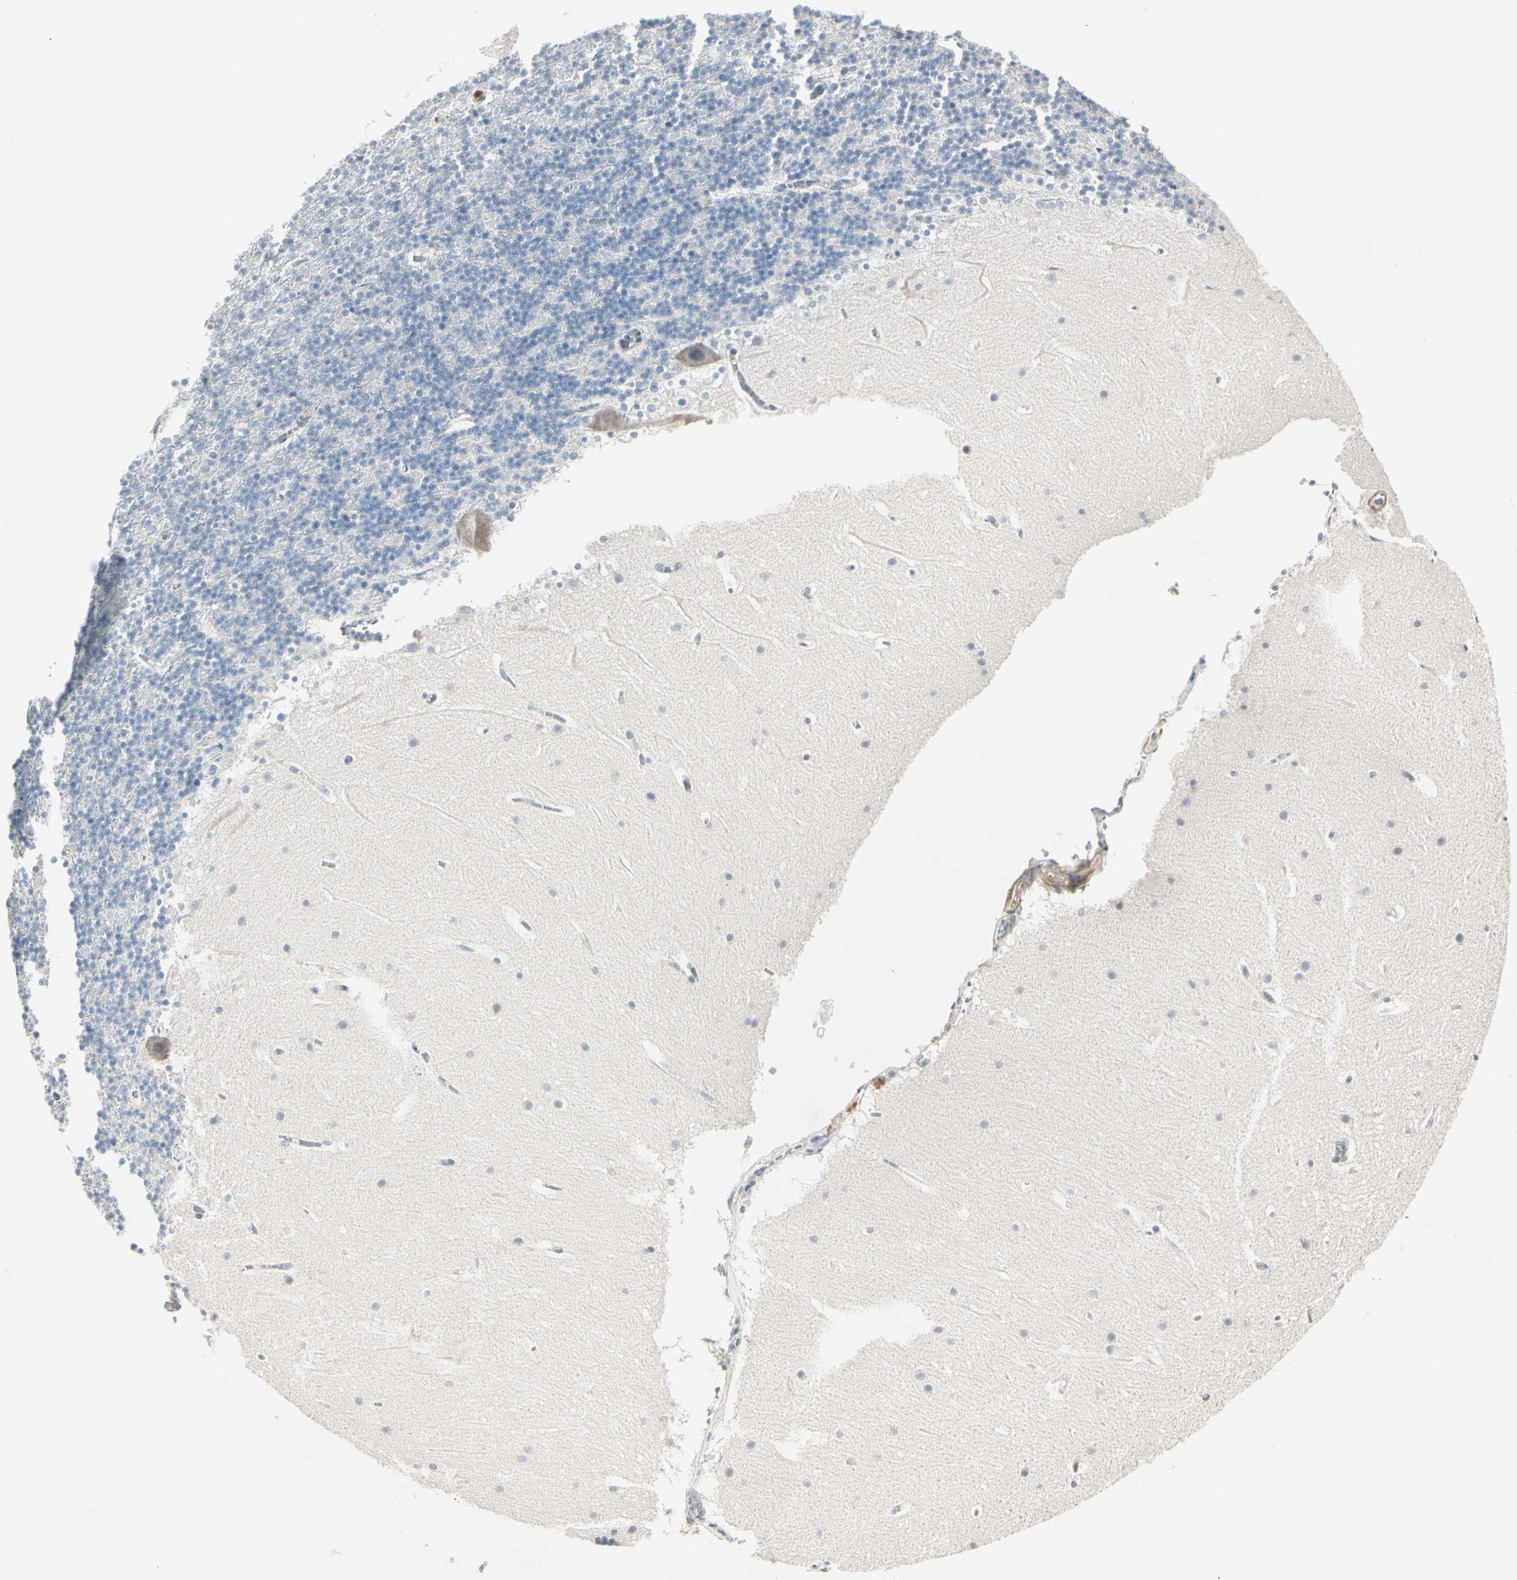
{"staining": {"intensity": "negative", "quantity": "none", "location": "none"}, "tissue": "cerebellum", "cell_type": "Cells in granular layer", "image_type": "normal", "snomed": [{"axis": "morphology", "description": "Normal tissue, NOS"}, {"axis": "topography", "description": "Cerebellum"}], "caption": "The image reveals no significant staining in cells in granular layer of cerebellum.", "gene": "DMPK", "patient": {"sex": "male", "age": 45}}